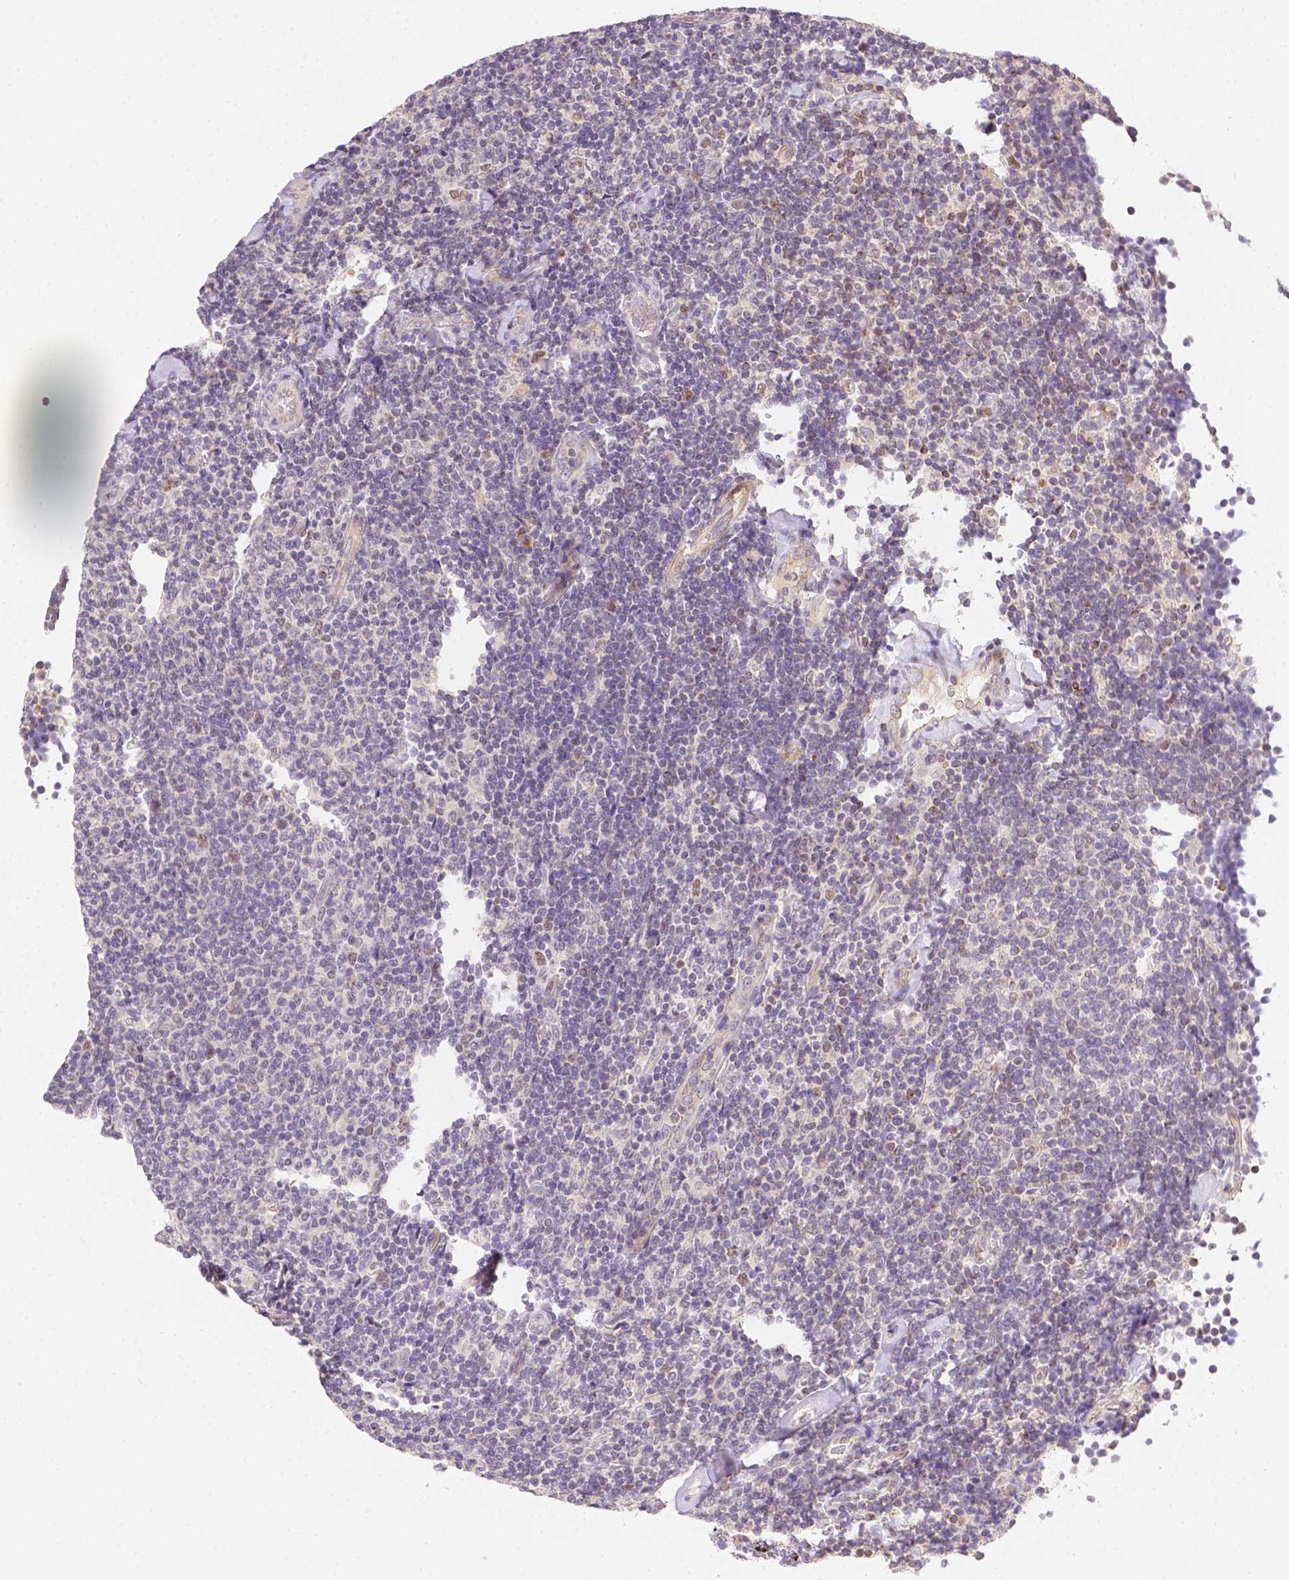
{"staining": {"intensity": "negative", "quantity": "none", "location": "none"}, "tissue": "lymphoma", "cell_type": "Tumor cells", "image_type": "cancer", "snomed": [{"axis": "morphology", "description": "Malignant lymphoma, non-Hodgkin's type, Low grade"}, {"axis": "topography", "description": "Lymph node"}], "caption": "The histopathology image reveals no significant staining in tumor cells of lymphoma.", "gene": "C10orf67", "patient": {"sex": "male", "age": 52}}